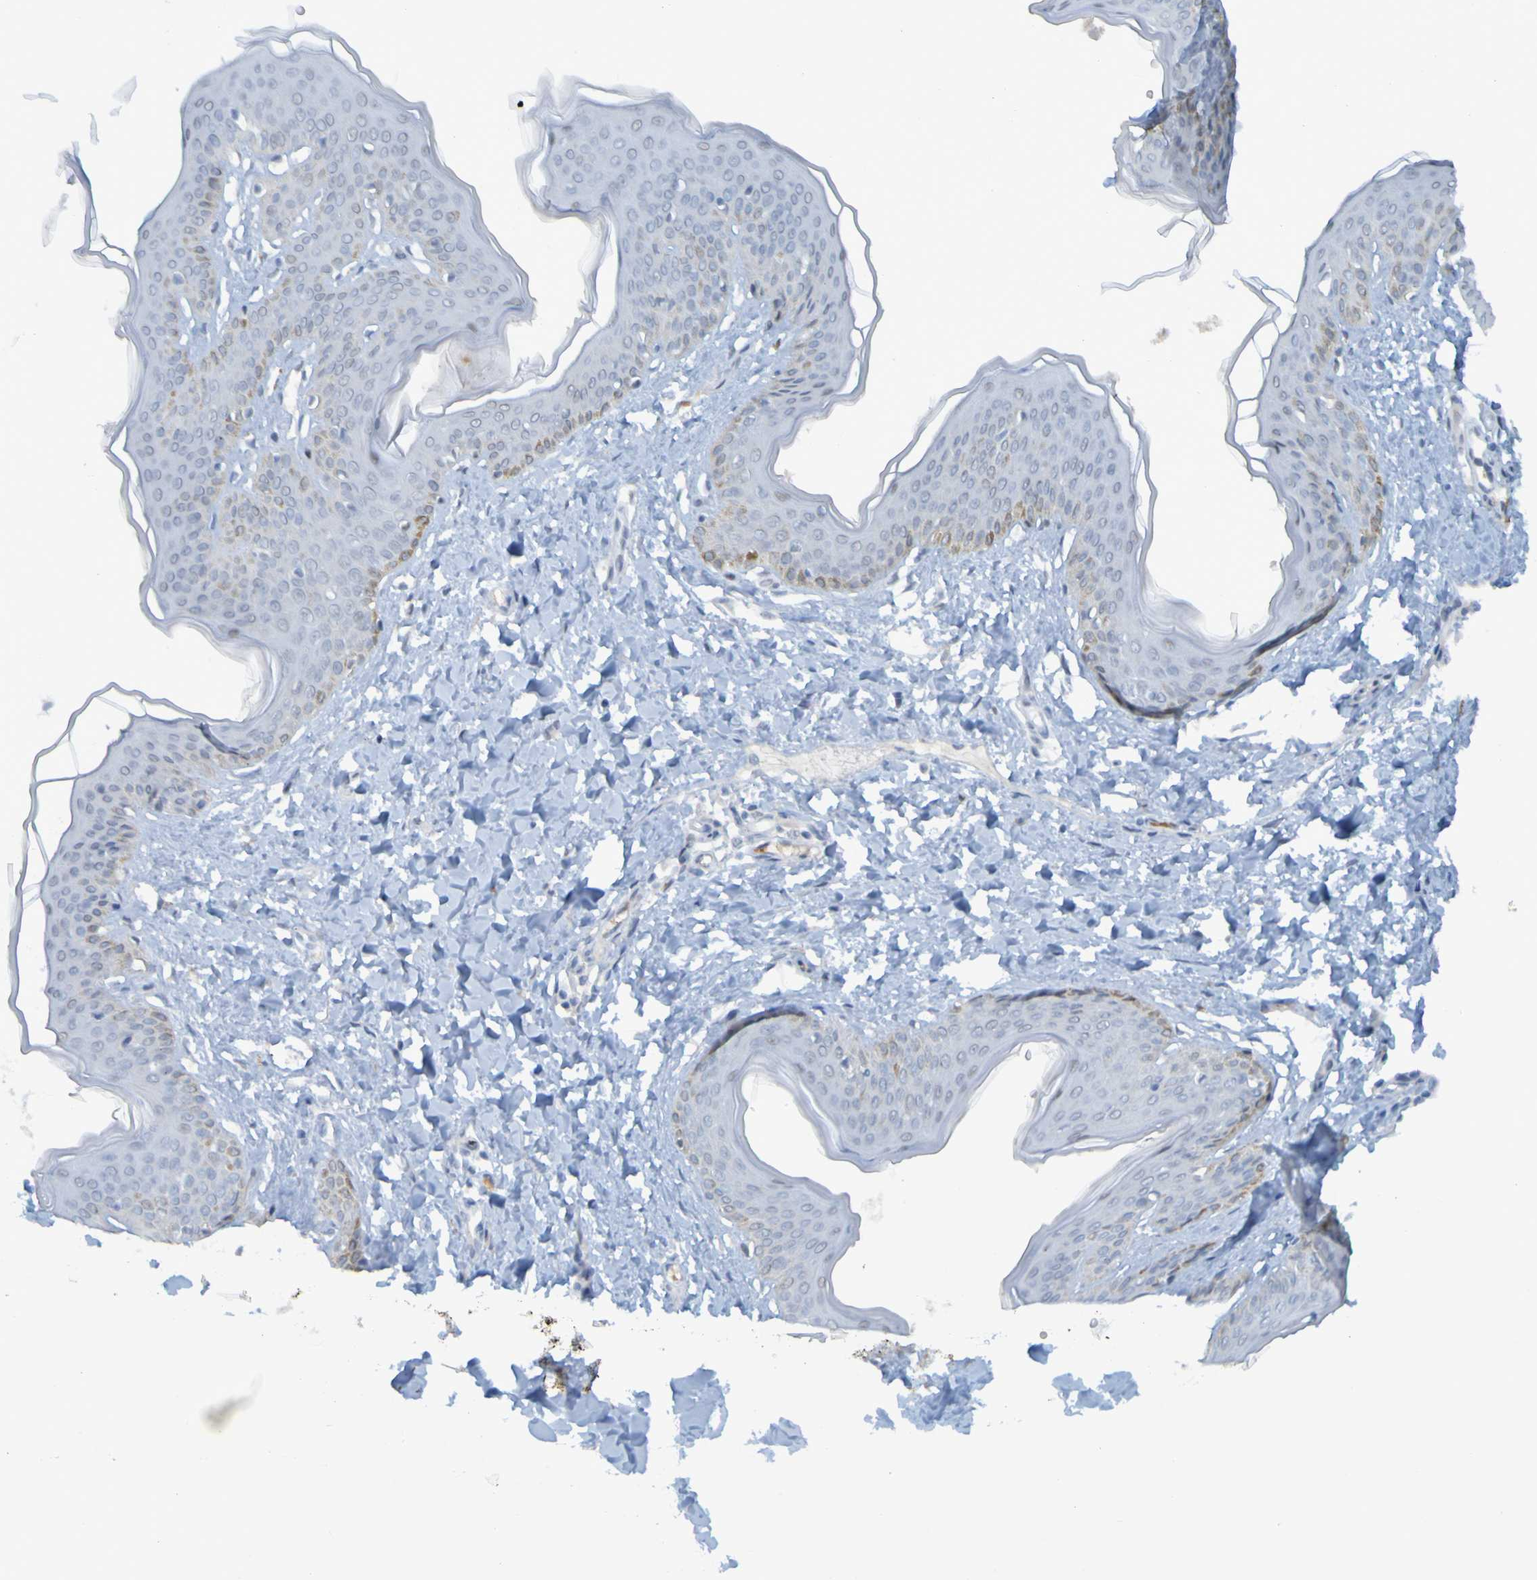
{"staining": {"intensity": "negative", "quantity": "none", "location": "none"}, "tissue": "skin", "cell_type": "Fibroblasts", "image_type": "normal", "snomed": [{"axis": "morphology", "description": "Normal tissue, NOS"}, {"axis": "topography", "description": "Skin"}], "caption": "Benign skin was stained to show a protein in brown. There is no significant positivity in fibroblasts. (Stains: DAB (3,3'-diaminobenzidine) immunohistochemistry with hematoxylin counter stain, Microscopy: brightfield microscopy at high magnification).", "gene": "USP36", "patient": {"sex": "female", "age": 17}}